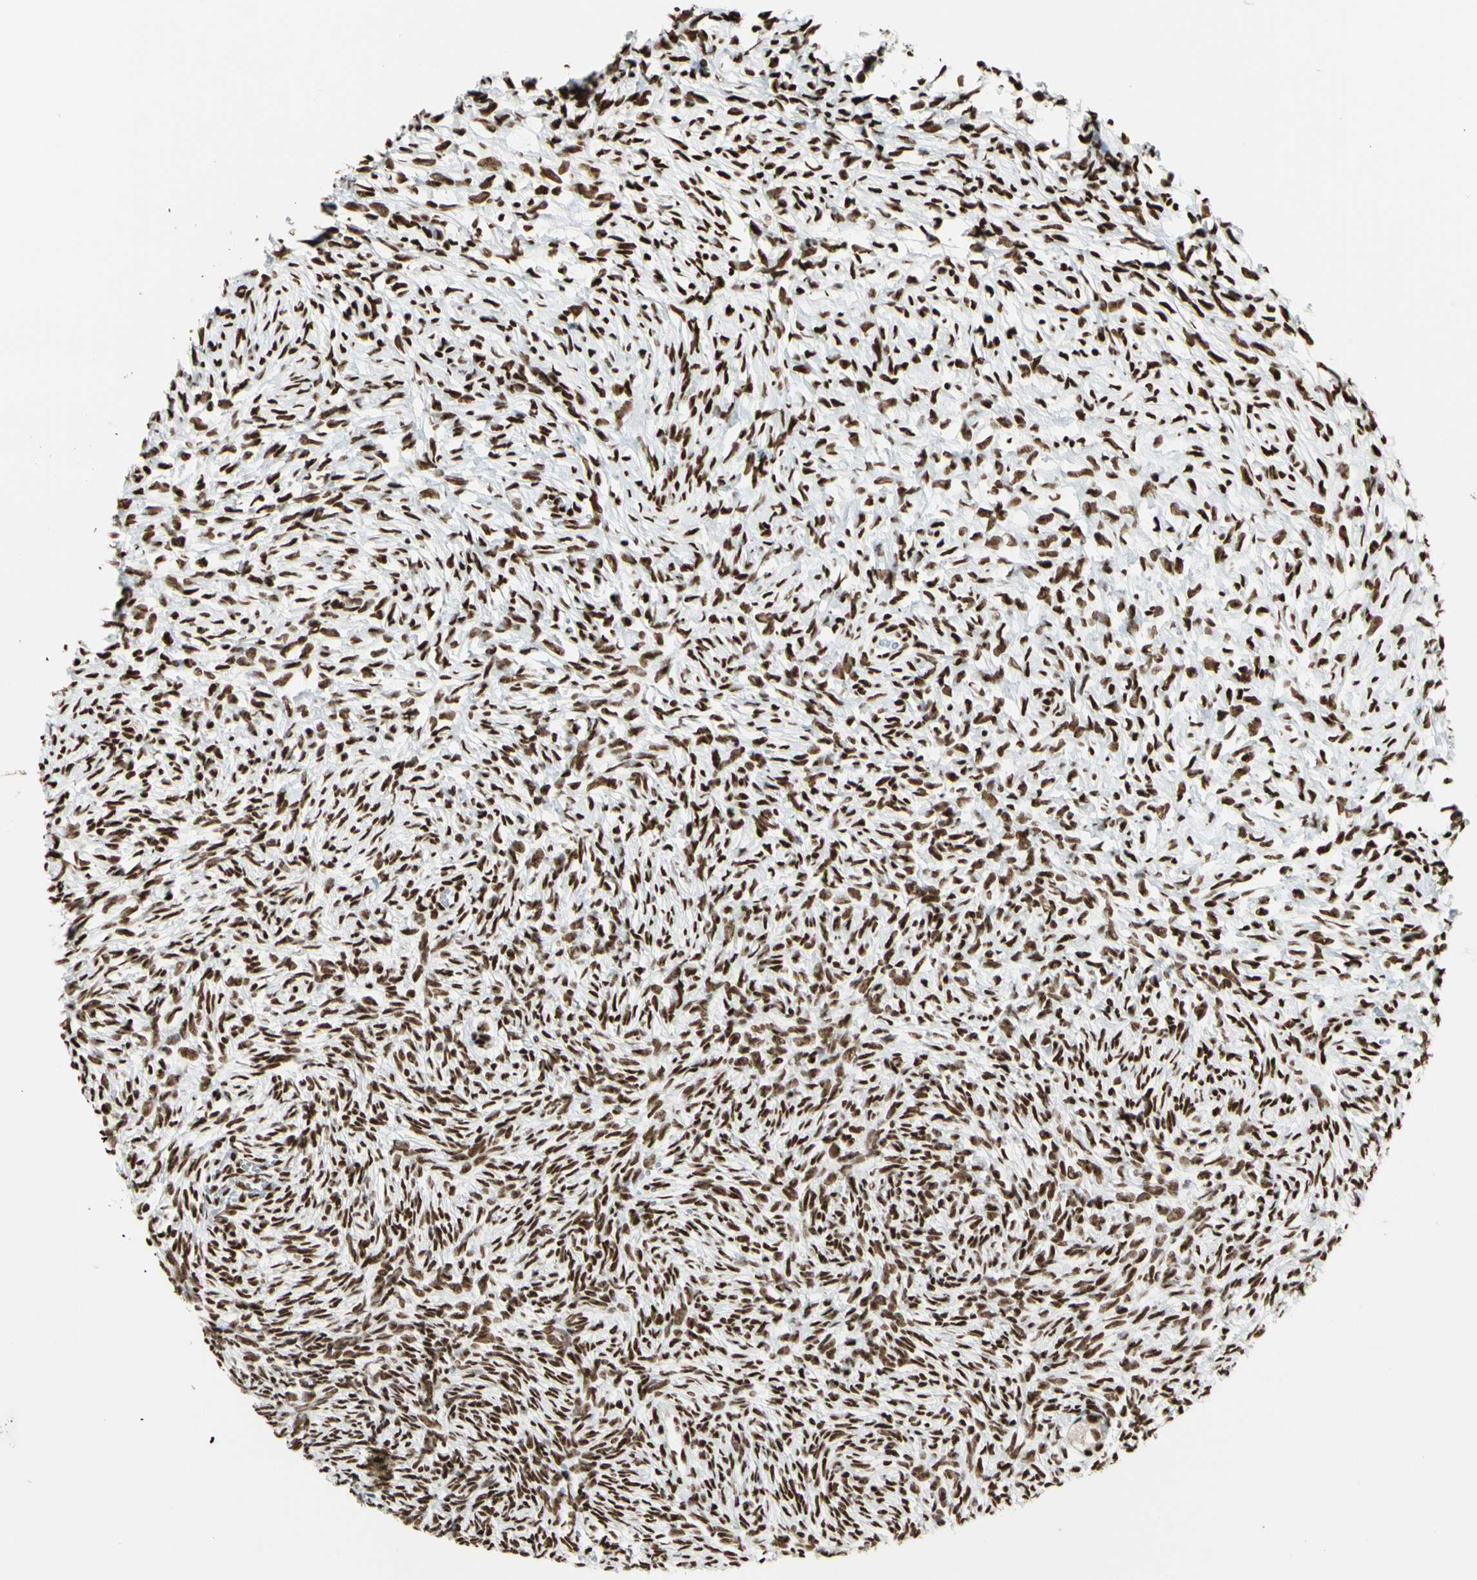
{"staining": {"intensity": "strong", "quantity": ">75%", "location": "nuclear"}, "tissue": "ovary", "cell_type": "Ovarian stroma cells", "image_type": "normal", "snomed": [{"axis": "morphology", "description": "Normal tissue, NOS"}, {"axis": "topography", "description": "Ovary"}], "caption": "Brown immunohistochemical staining in unremarkable human ovary exhibits strong nuclear positivity in approximately >75% of ovarian stroma cells.", "gene": "CCAR1", "patient": {"sex": "female", "age": 35}}